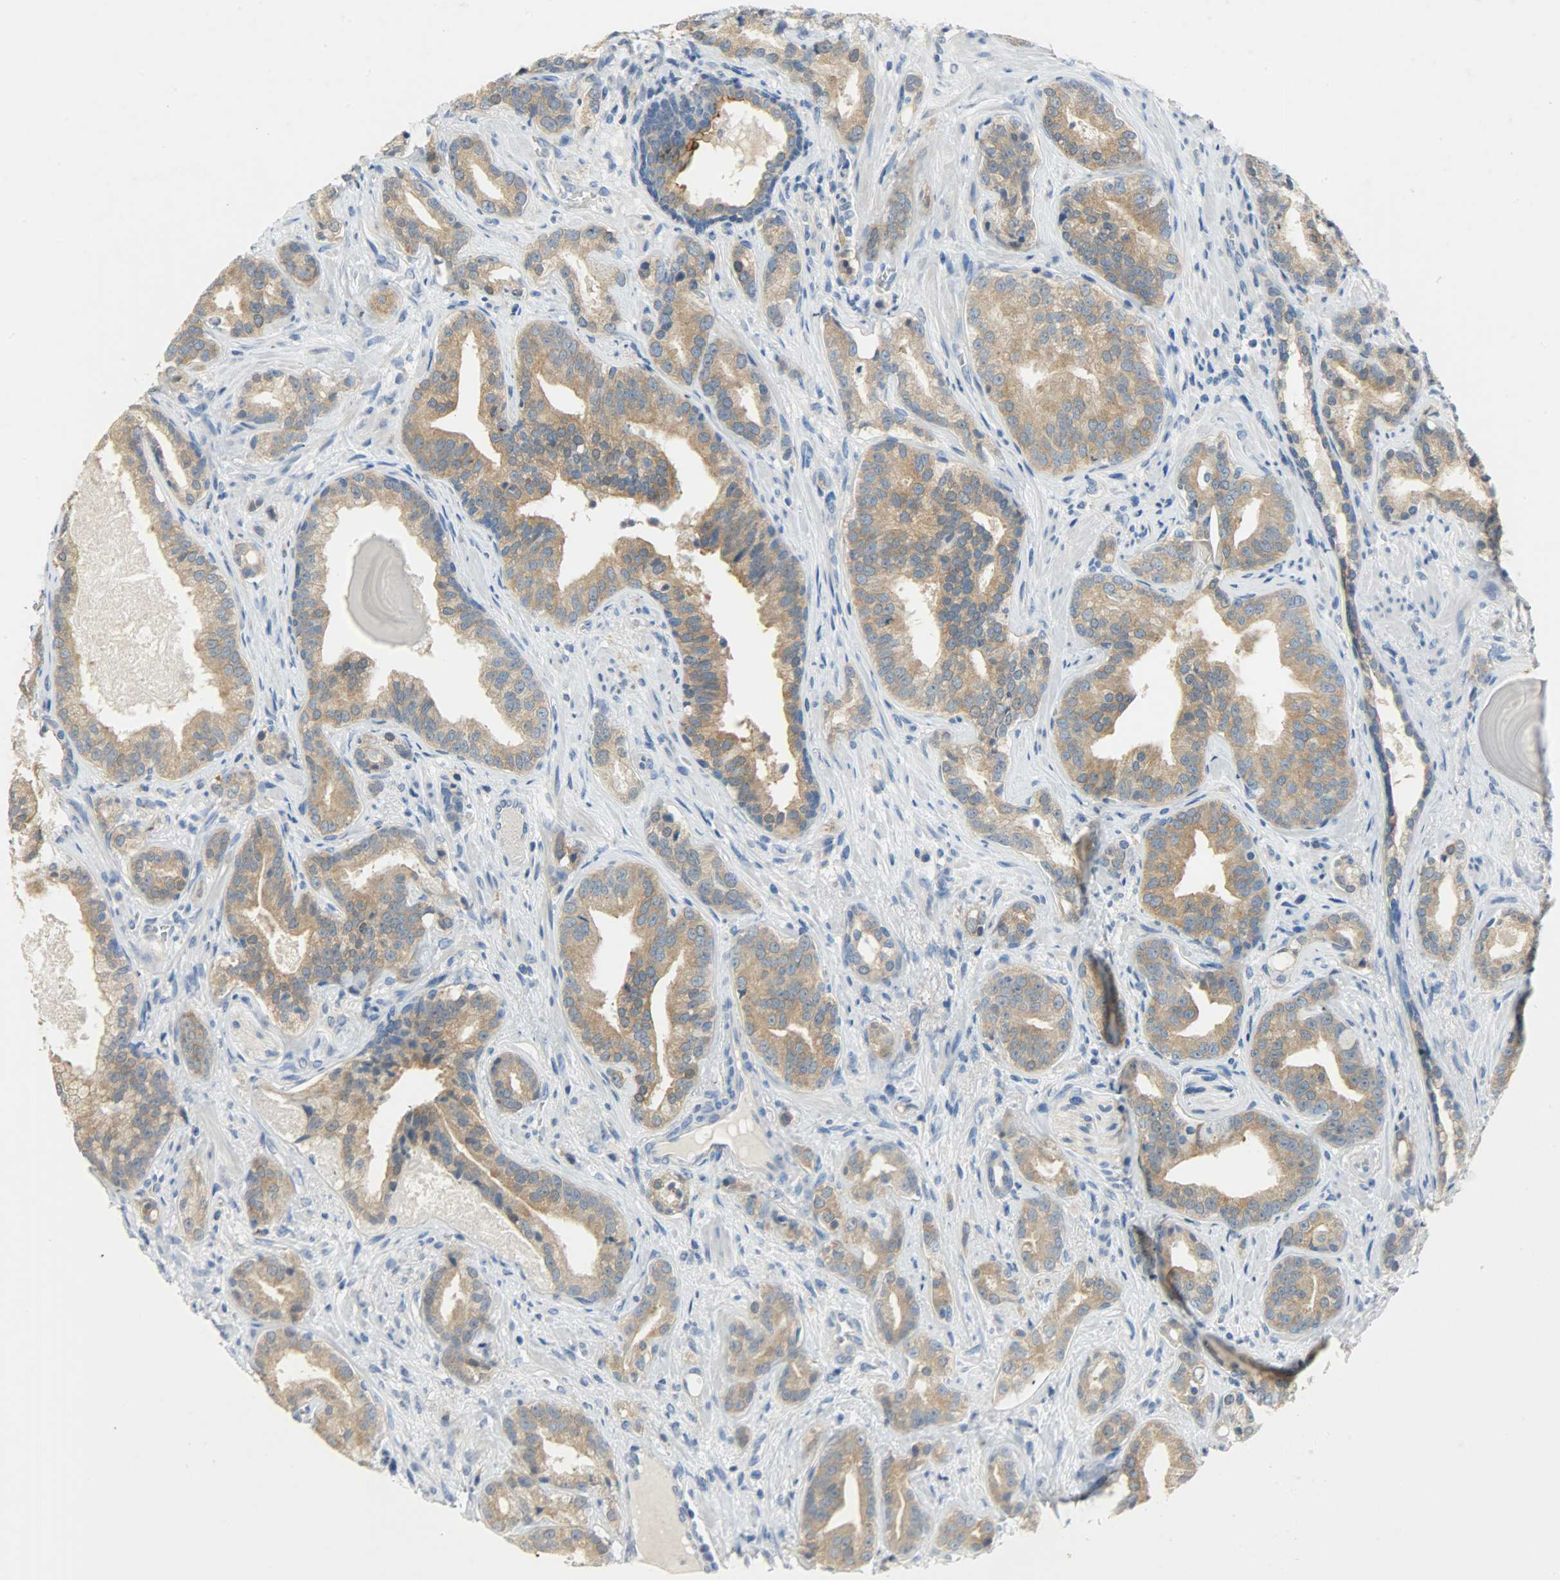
{"staining": {"intensity": "moderate", "quantity": ">75%", "location": "cytoplasmic/membranous"}, "tissue": "prostate cancer", "cell_type": "Tumor cells", "image_type": "cancer", "snomed": [{"axis": "morphology", "description": "Adenocarcinoma, Low grade"}, {"axis": "topography", "description": "Prostate"}], "caption": "Immunohistochemical staining of adenocarcinoma (low-grade) (prostate) demonstrates moderate cytoplasmic/membranous protein positivity in about >75% of tumor cells. (DAB IHC, brown staining for protein, blue staining for nuclei).", "gene": "PROM1", "patient": {"sex": "male", "age": 63}}